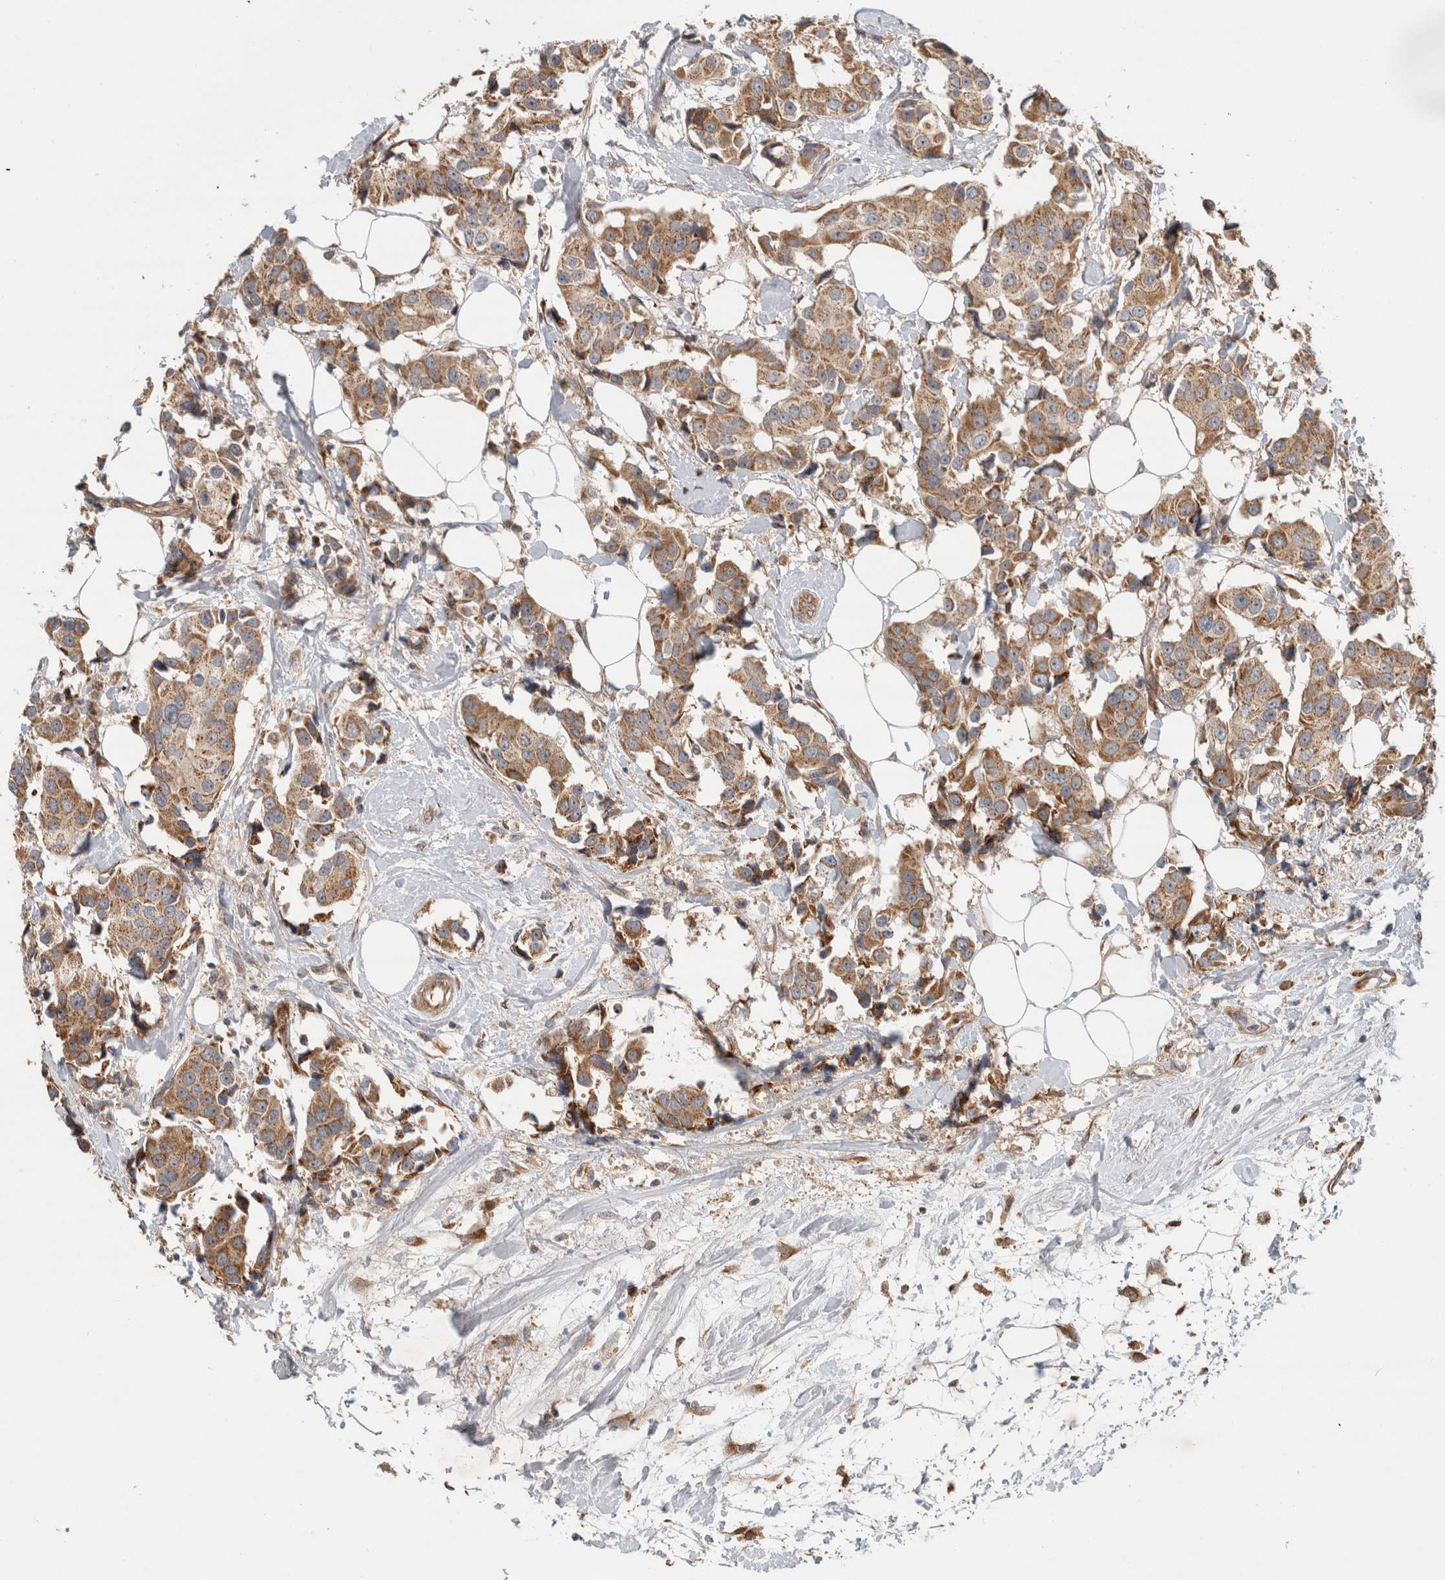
{"staining": {"intensity": "moderate", "quantity": ">75%", "location": "cytoplasmic/membranous"}, "tissue": "breast cancer", "cell_type": "Tumor cells", "image_type": "cancer", "snomed": [{"axis": "morphology", "description": "Normal tissue, NOS"}, {"axis": "morphology", "description": "Duct carcinoma"}, {"axis": "topography", "description": "Breast"}], "caption": "Moderate cytoplasmic/membranous expression is identified in about >75% of tumor cells in breast cancer.", "gene": "TUBD1", "patient": {"sex": "female", "age": 39}}